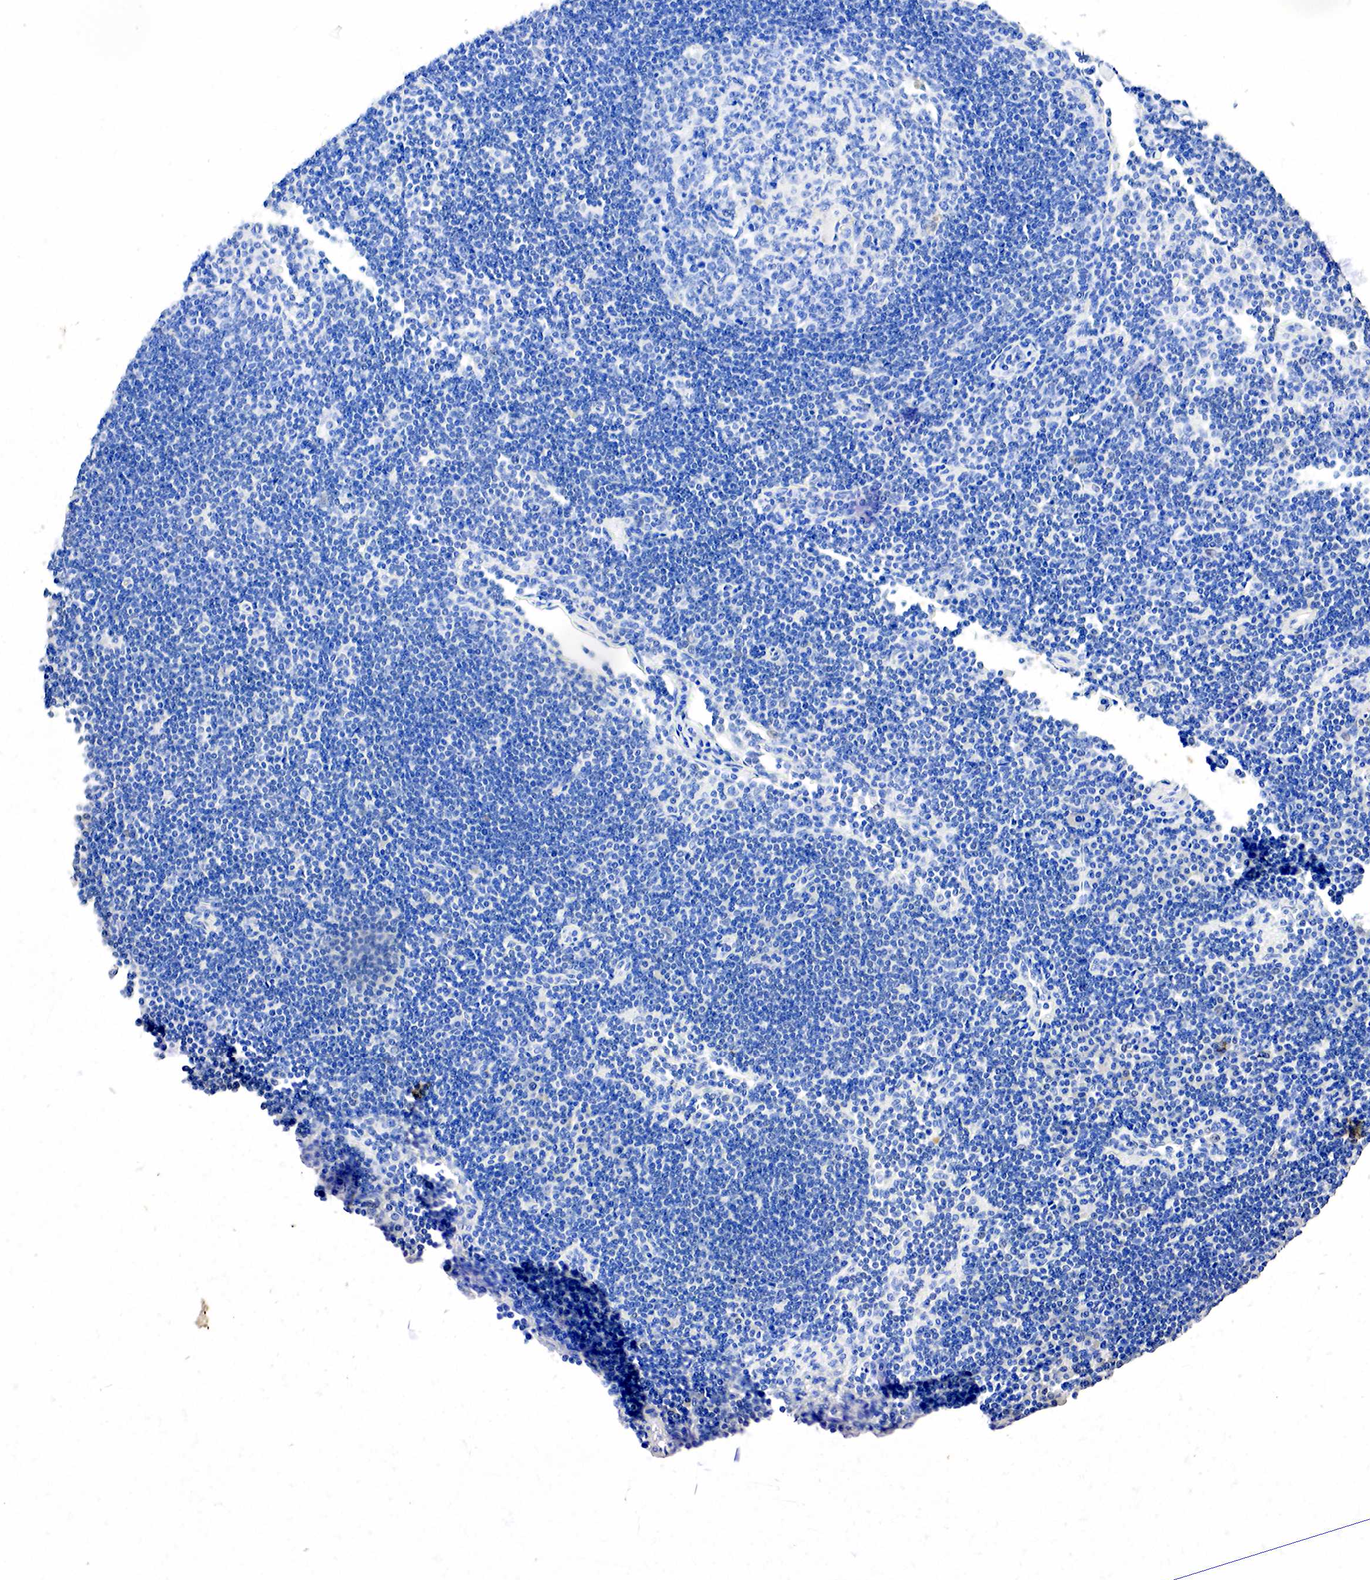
{"staining": {"intensity": "negative", "quantity": "none", "location": "none"}, "tissue": "lymph node", "cell_type": "Germinal center cells", "image_type": "normal", "snomed": [{"axis": "morphology", "description": "Normal tissue, NOS"}, {"axis": "topography", "description": "Lymph node"}], "caption": "This is a histopathology image of immunohistochemistry staining of benign lymph node, which shows no staining in germinal center cells.", "gene": "SST", "patient": {"sex": "female", "age": 53}}